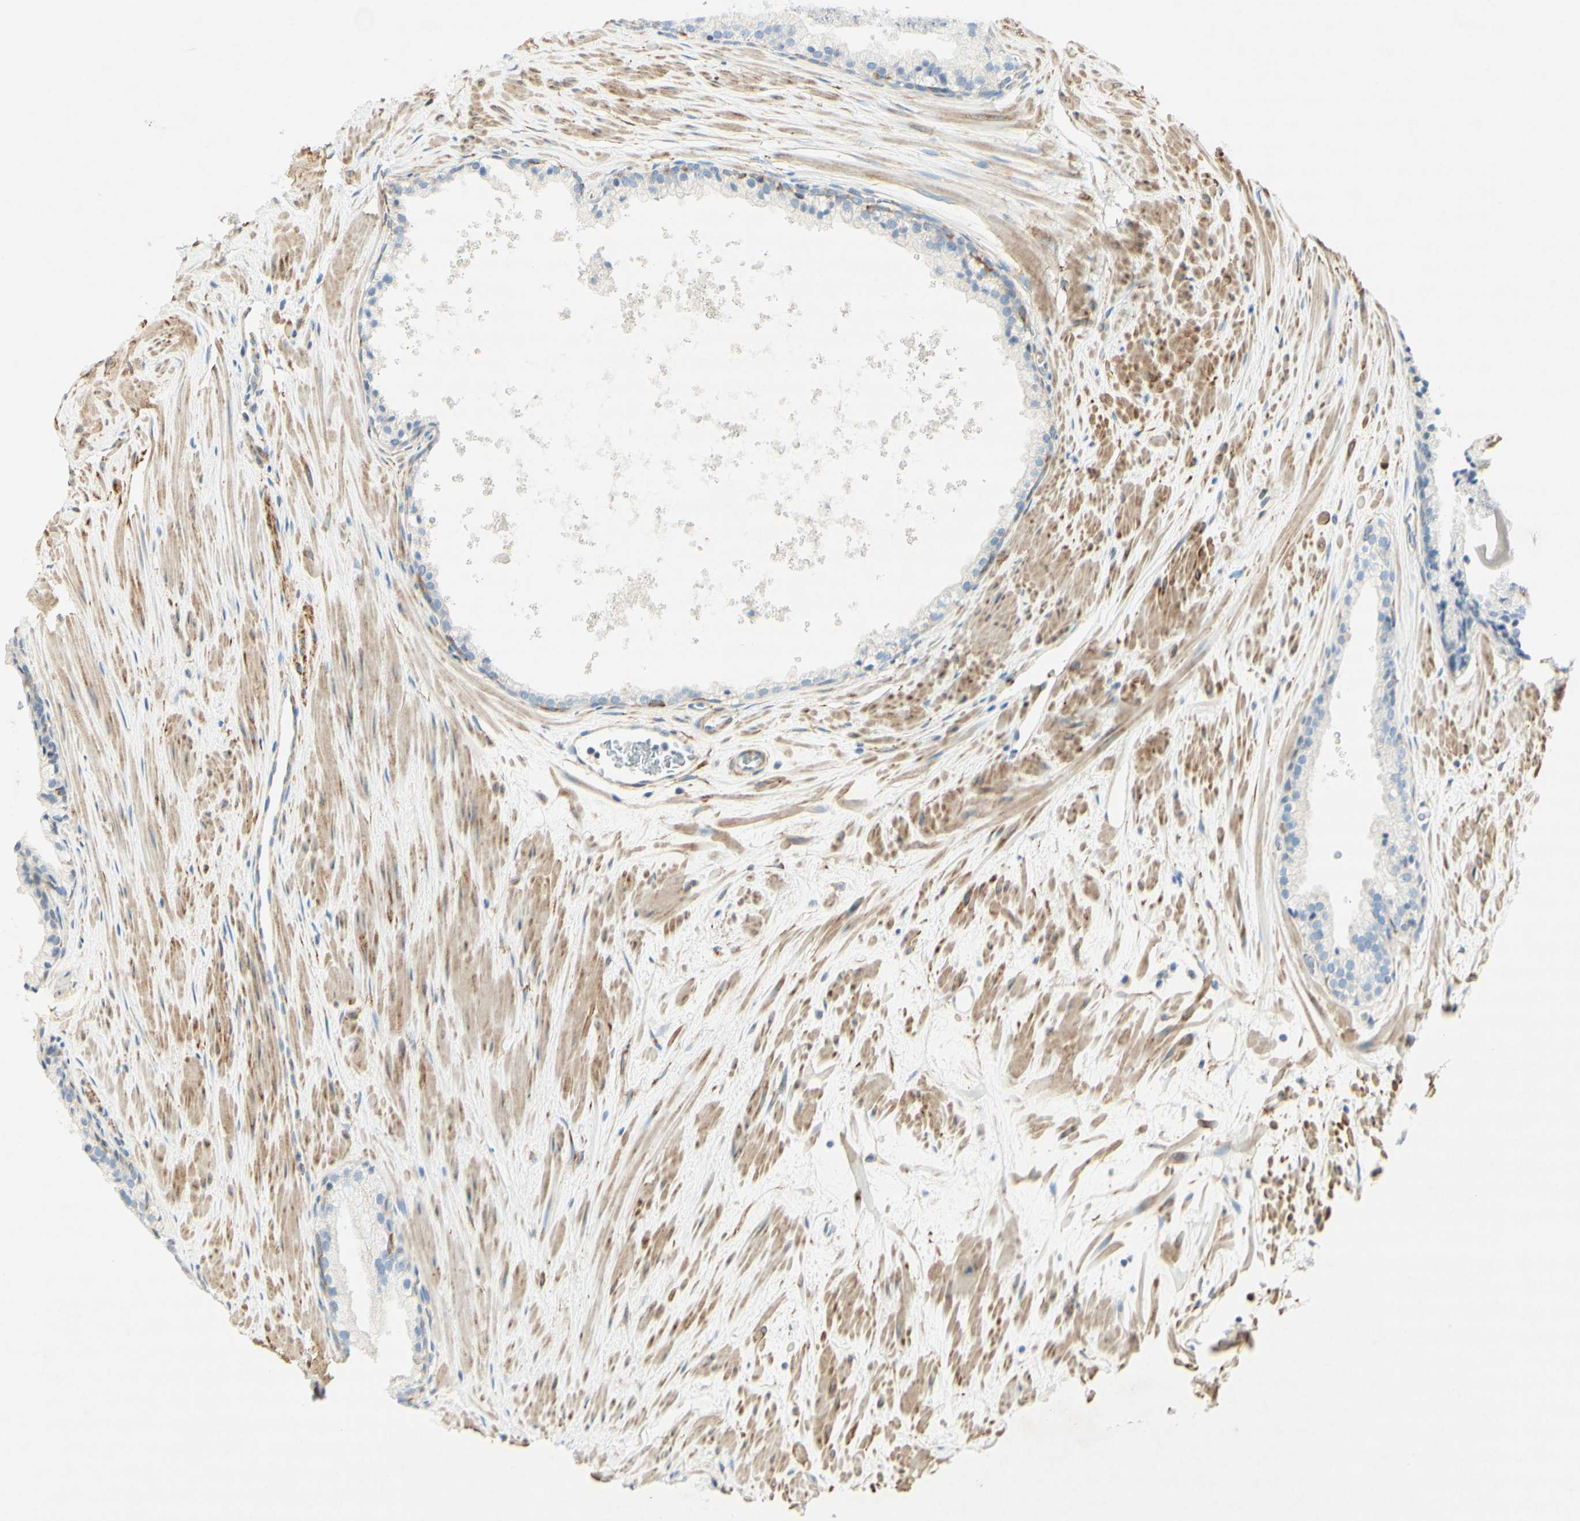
{"staining": {"intensity": "negative", "quantity": "none", "location": "none"}, "tissue": "prostate cancer", "cell_type": "Tumor cells", "image_type": "cancer", "snomed": [{"axis": "morphology", "description": "Adenocarcinoma, High grade"}, {"axis": "topography", "description": "Prostate"}], "caption": "Human prostate cancer stained for a protein using IHC displays no expression in tumor cells.", "gene": "MAP1B", "patient": {"sex": "male", "age": 65}}